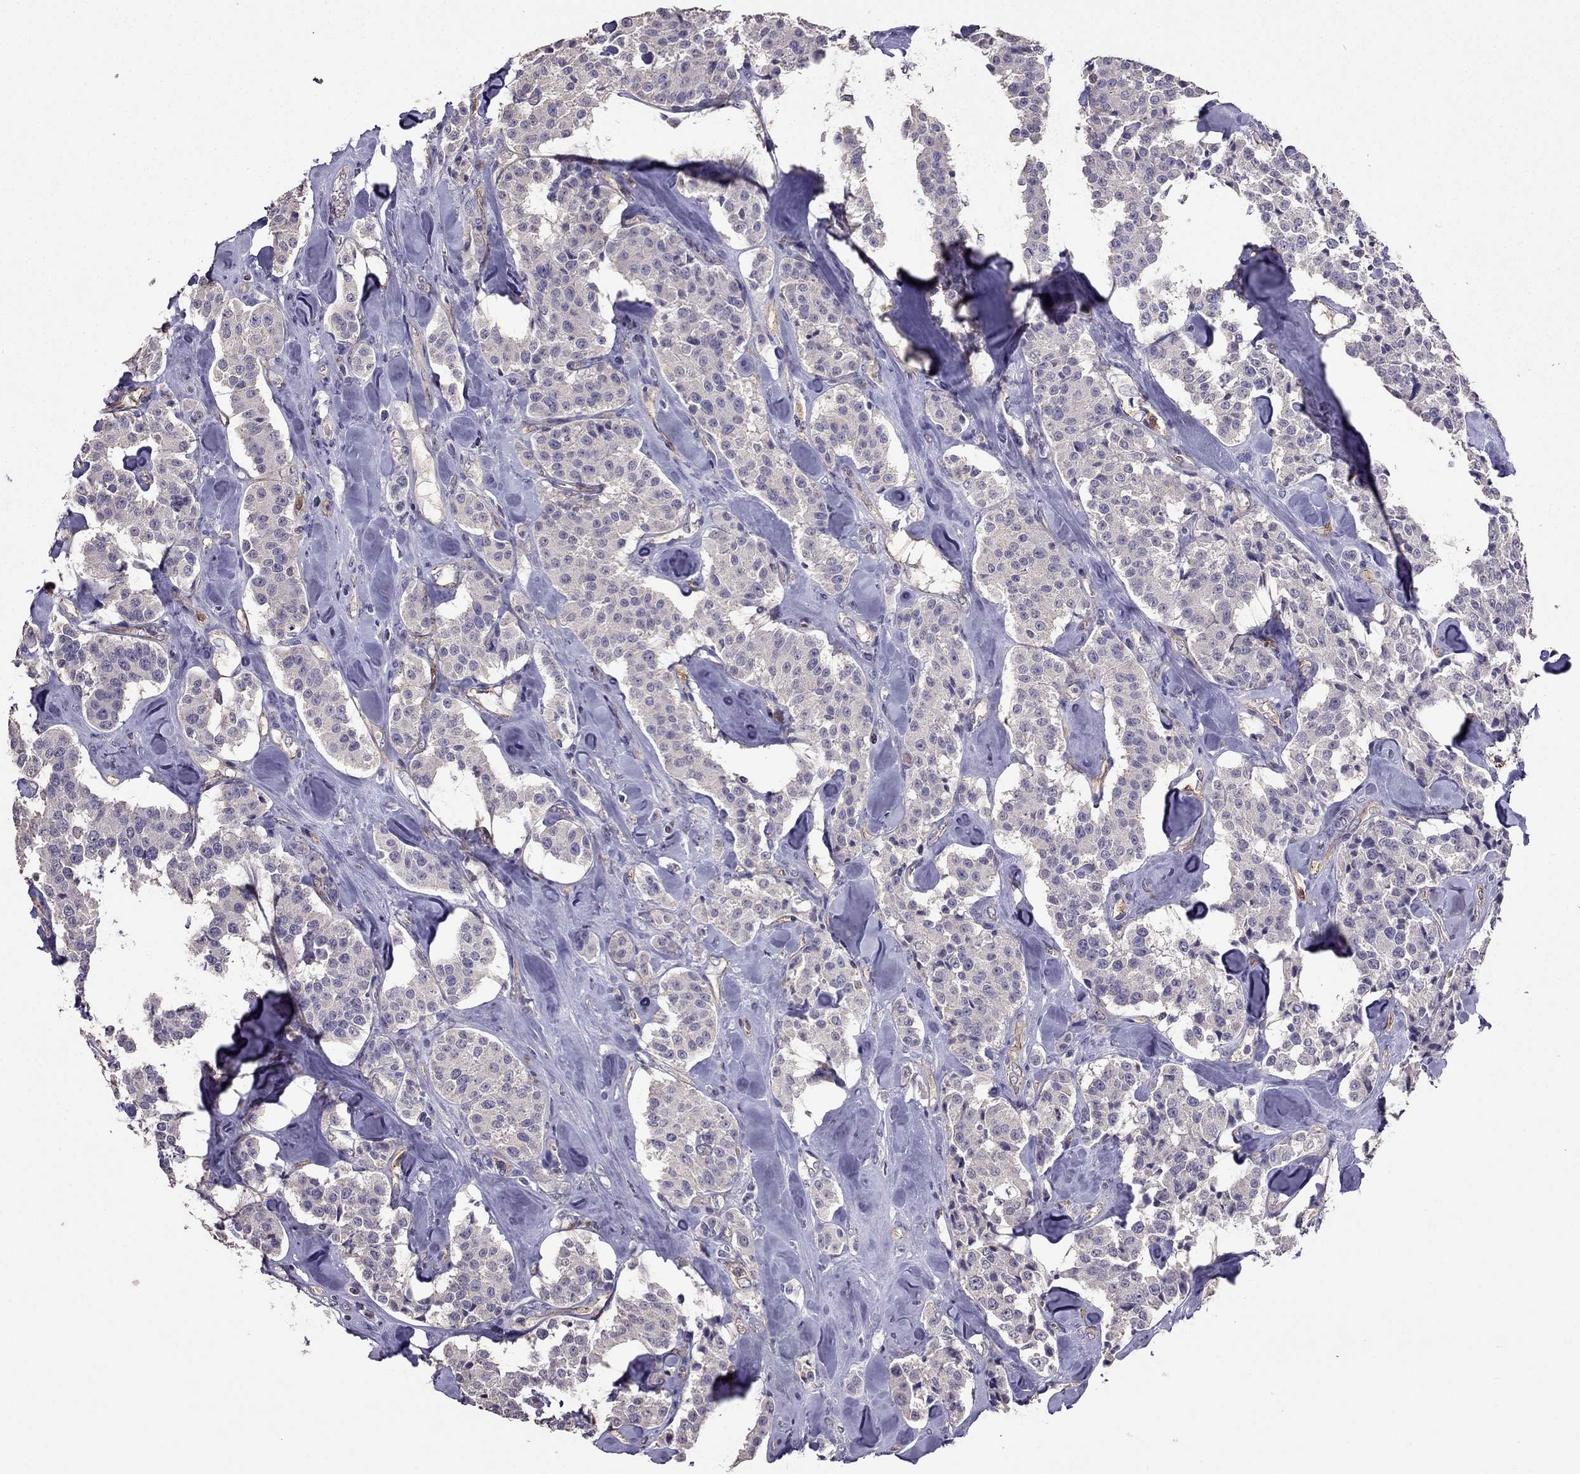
{"staining": {"intensity": "negative", "quantity": "none", "location": "none"}, "tissue": "carcinoid", "cell_type": "Tumor cells", "image_type": "cancer", "snomed": [{"axis": "morphology", "description": "Carcinoid, malignant, NOS"}, {"axis": "topography", "description": "Pancreas"}], "caption": "There is no significant positivity in tumor cells of carcinoid.", "gene": "RFLNB", "patient": {"sex": "male", "age": 41}}